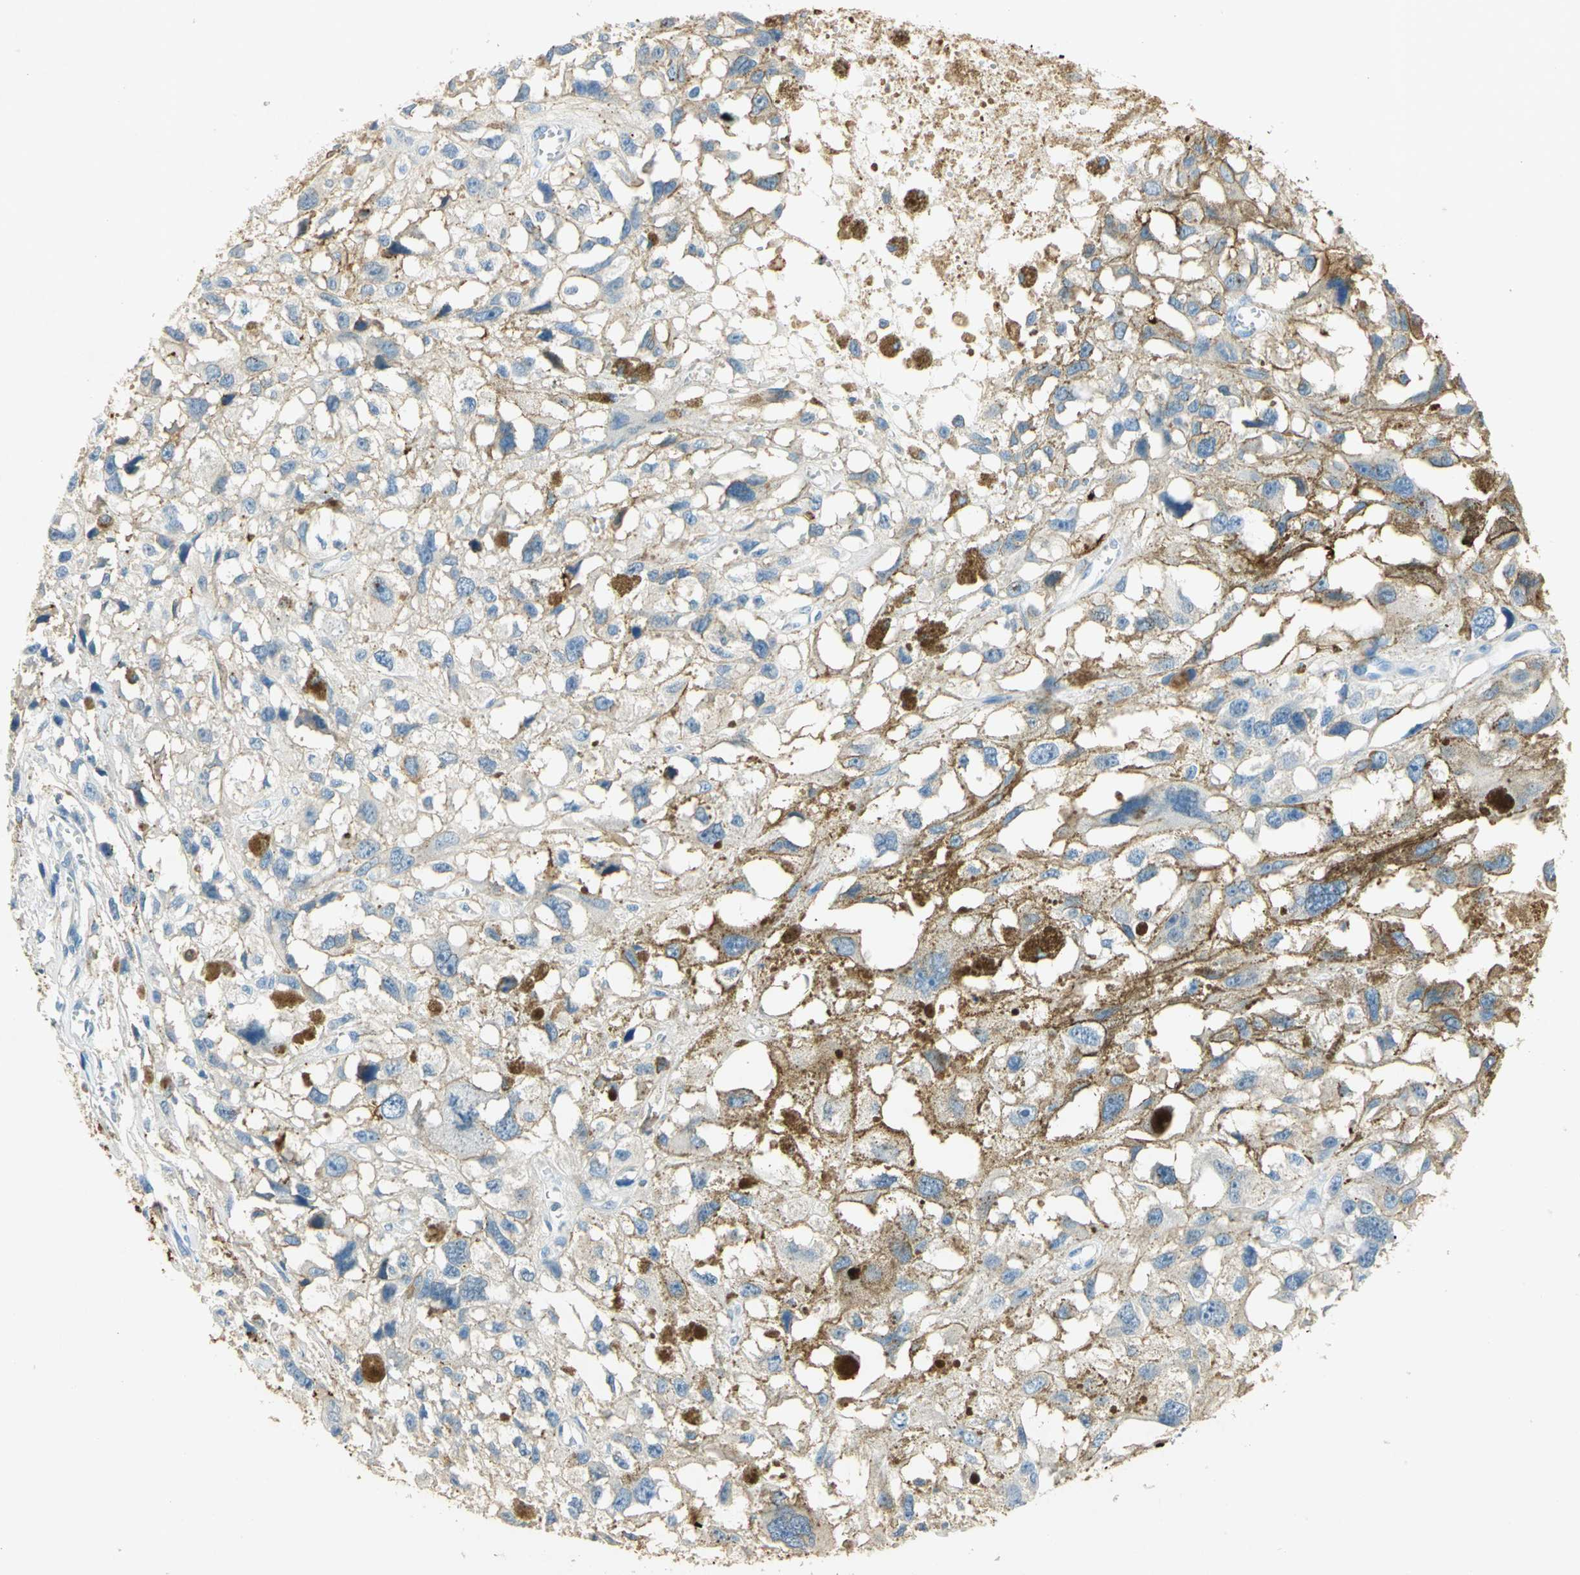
{"staining": {"intensity": "negative", "quantity": "none", "location": "none"}, "tissue": "melanoma", "cell_type": "Tumor cells", "image_type": "cancer", "snomed": [{"axis": "morphology", "description": "Malignant melanoma, Metastatic site"}, {"axis": "topography", "description": "Lymph node"}], "caption": "There is no significant staining in tumor cells of malignant melanoma (metastatic site).", "gene": "ANXA4", "patient": {"sex": "male", "age": 59}}